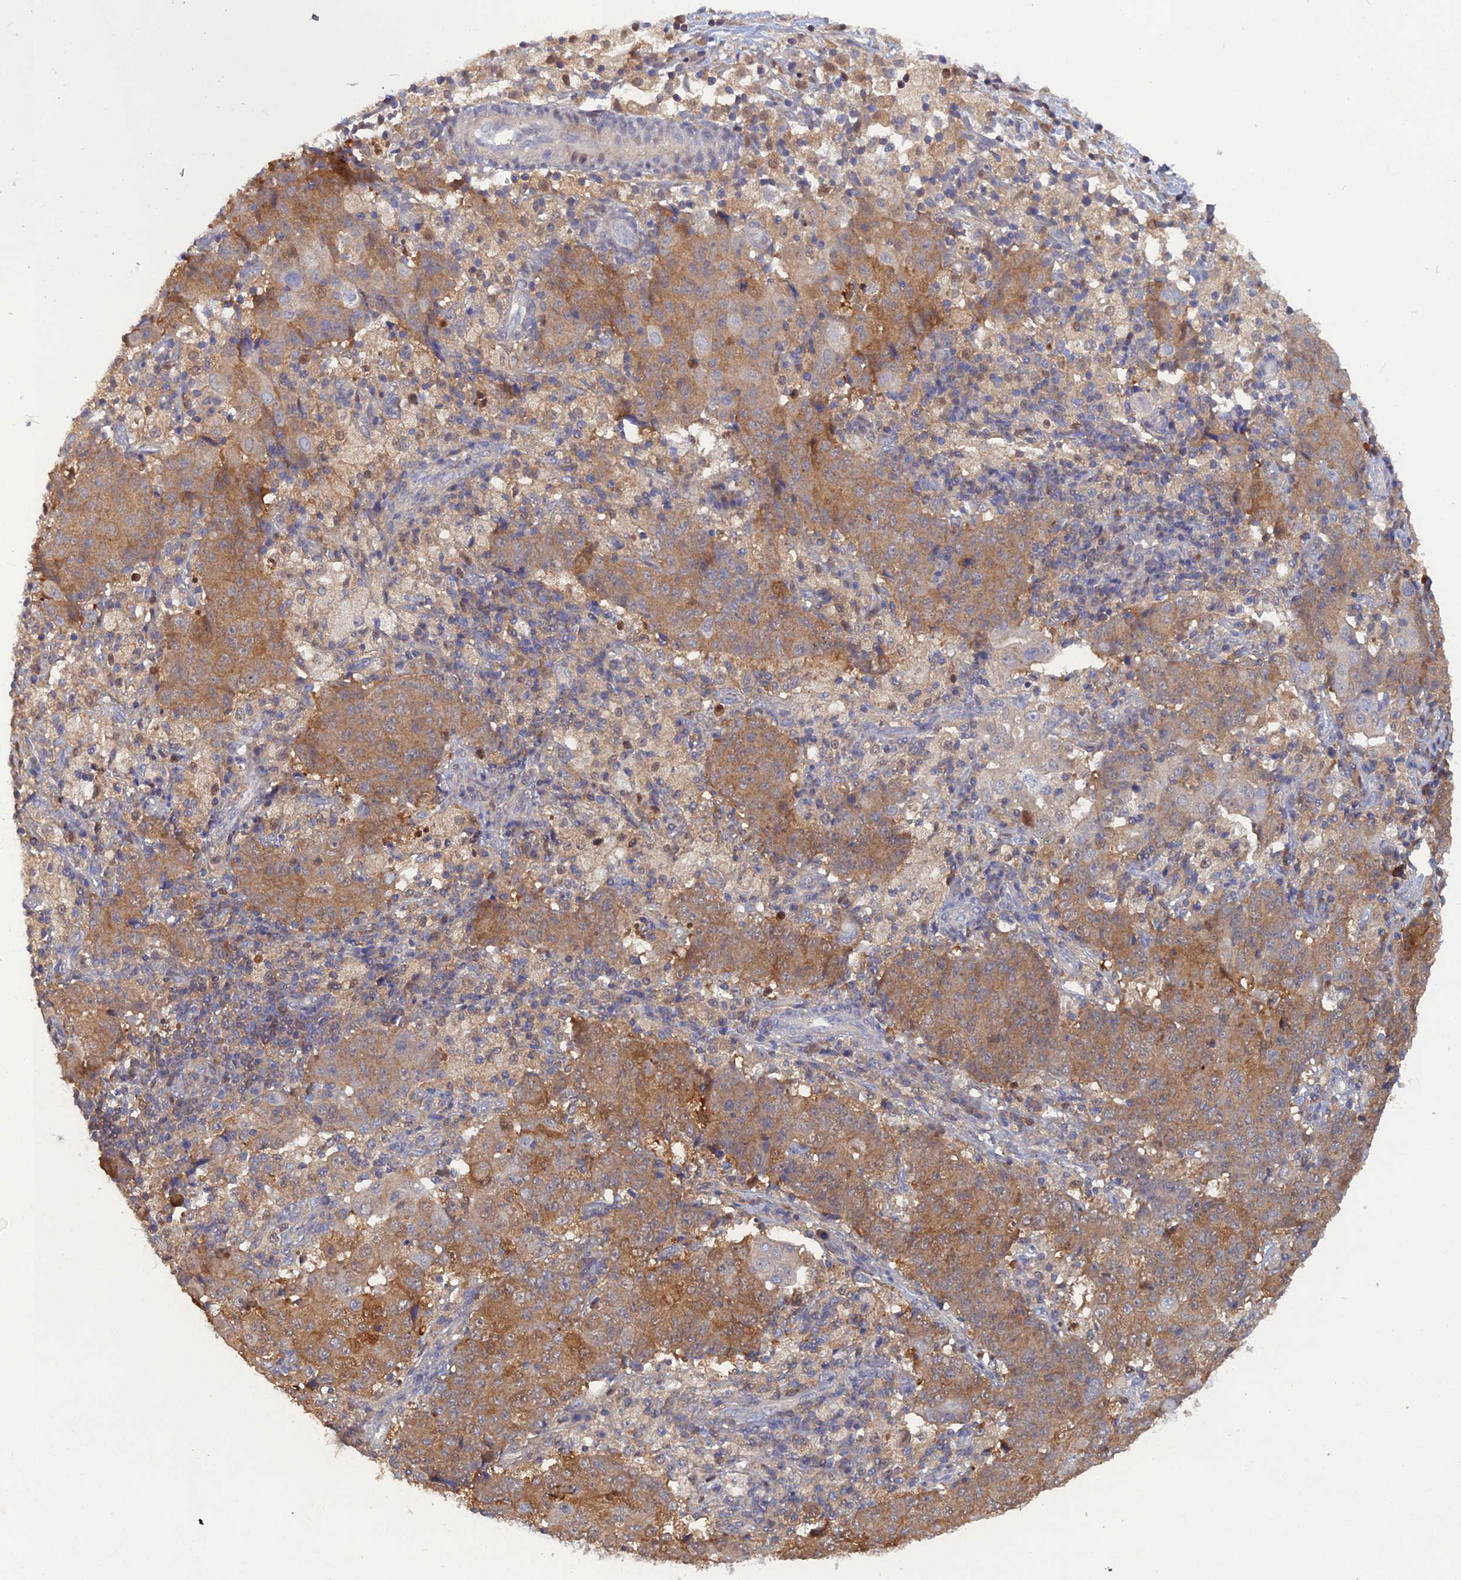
{"staining": {"intensity": "moderate", "quantity": ">75%", "location": "cytoplasmic/membranous"}, "tissue": "ovarian cancer", "cell_type": "Tumor cells", "image_type": "cancer", "snomed": [{"axis": "morphology", "description": "Carcinoma, endometroid"}, {"axis": "topography", "description": "Ovary"}], "caption": "Tumor cells demonstrate moderate cytoplasmic/membranous expression in approximately >75% of cells in endometroid carcinoma (ovarian).", "gene": "BLVRA", "patient": {"sex": "female", "age": 42}}